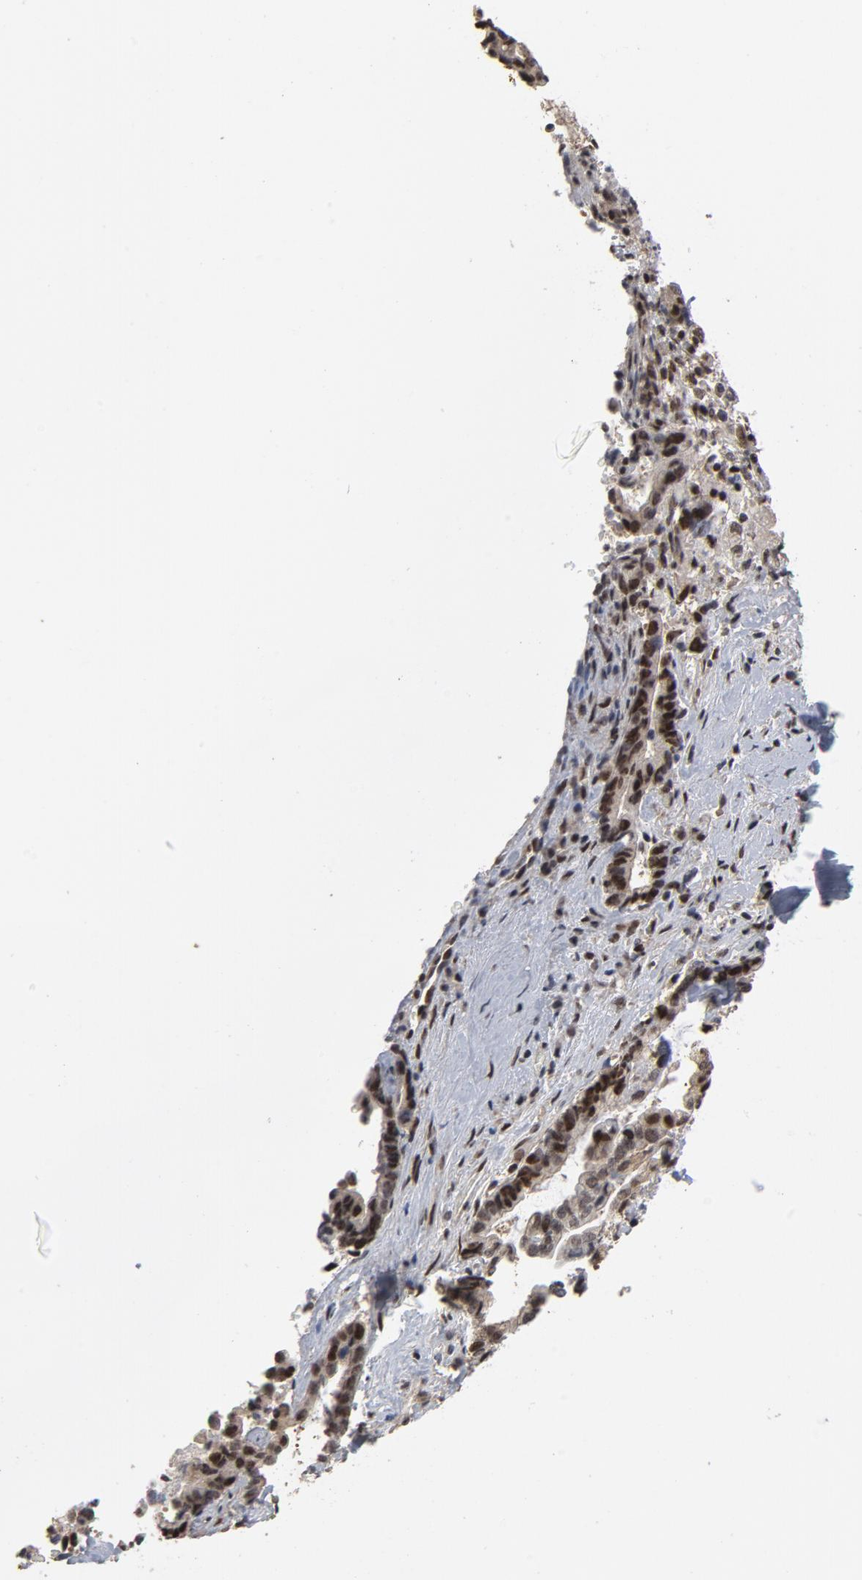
{"staining": {"intensity": "moderate", "quantity": ">75%", "location": "nuclear"}, "tissue": "liver cancer", "cell_type": "Tumor cells", "image_type": "cancer", "snomed": [{"axis": "morphology", "description": "Cholangiocarcinoma"}, {"axis": "topography", "description": "Liver"}], "caption": "IHC micrograph of human cholangiocarcinoma (liver) stained for a protein (brown), which demonstrates medium levels of moderate nuclear expression in about >75% of tumor cells.", "gene": "TP53RK", "patient": {"sex": "male", "age": 57}}